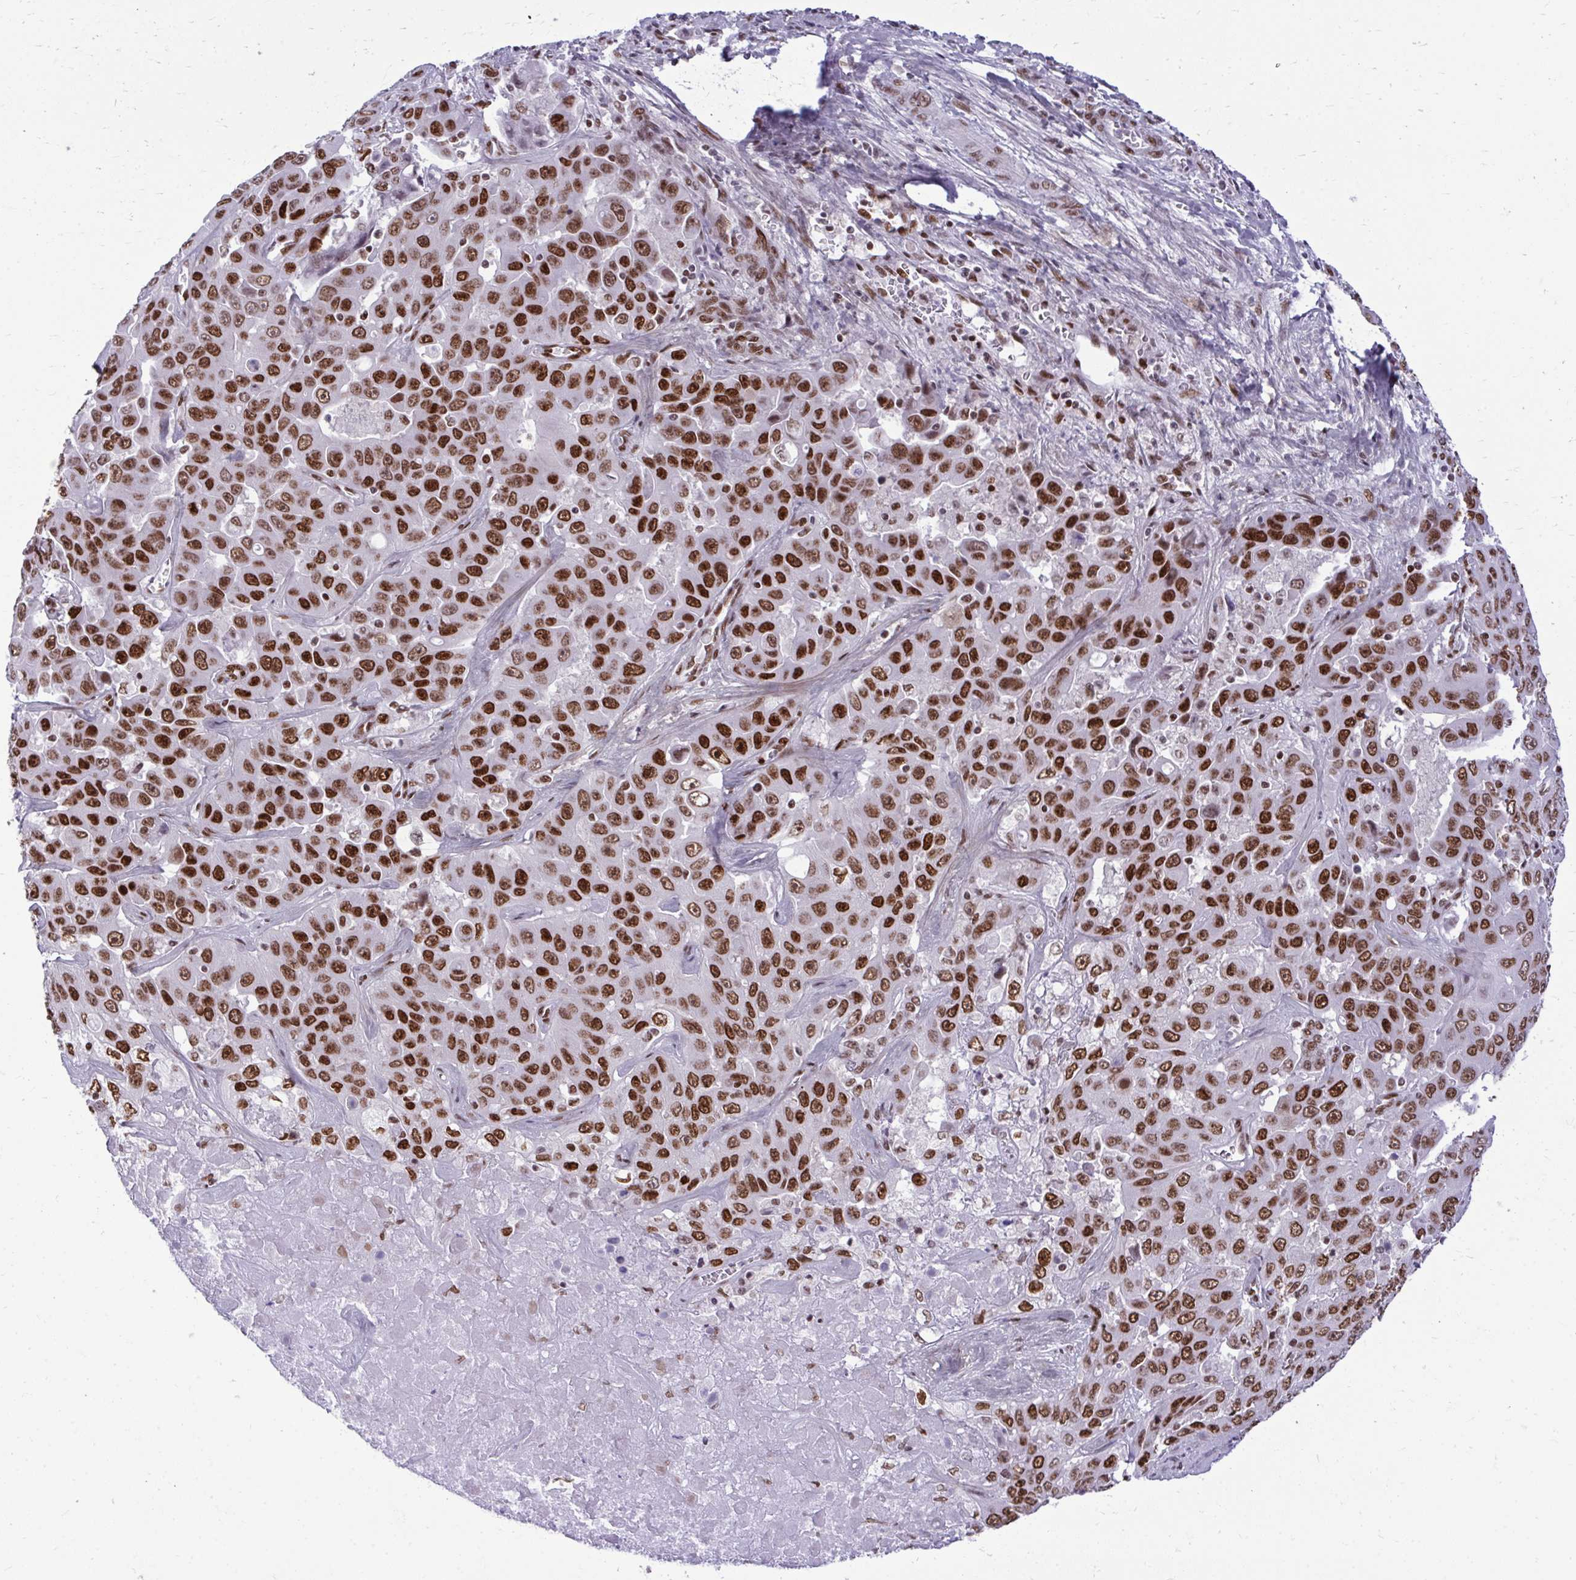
{"staining": {"intensity": "strong", "quantity": ">75%", "location": "nuclear"}, "tissue": "liver cancer", "cell_type": "Tumor cells", "image_type": "cancer", "snomed": [{"axis": "morphology", "description": "Cholangiocarcinoma"}, {"axis": "topography", "description": "Liver"}], "caption": "A brown stain labels strong nuclear positivity of a protein in human liver cholangiocarcinoma tumor cells.", "gene": "CDYL", "patient": {"sex": "female", "age": 52}}